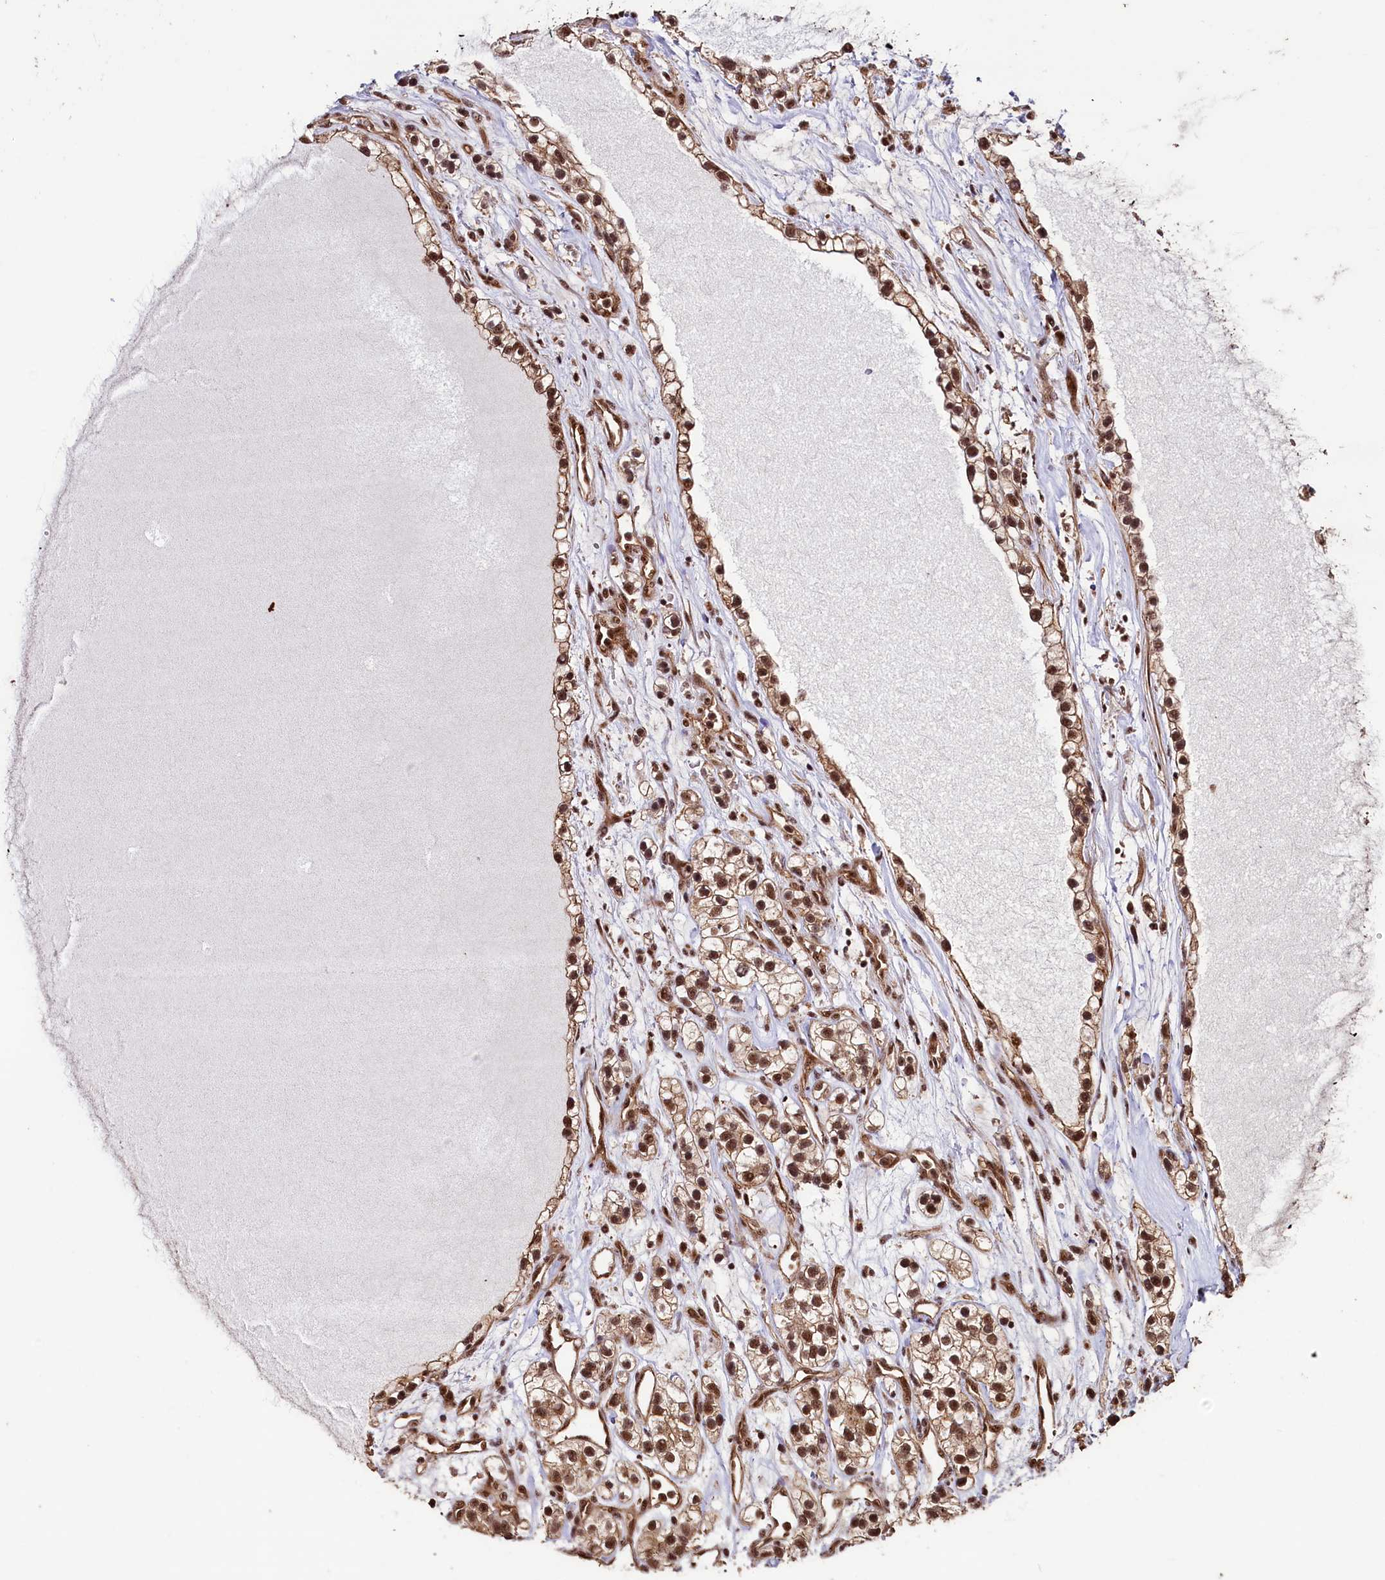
{"staining": {"intensity": "strong", "quantity": ">75%", "location": "nuclear"}, "tissue": "renal cancer", "cell_type": "Tumor cells", "image_type": "cancer", "snomed": [{"axis": "morphology", "description": "Adenocarcinoma, NOS"}, {"axis": "topography", "description": "Kidney"}], "caption": "The micrograph exhibits immunohistochemical staining of renal cancer (adenocarcinoma). There is strong nuclear staining is seen in approximately >75% of tumor cells.", "gene": "SFSWAP", "patient": {"sex": "female", "age": 57}}